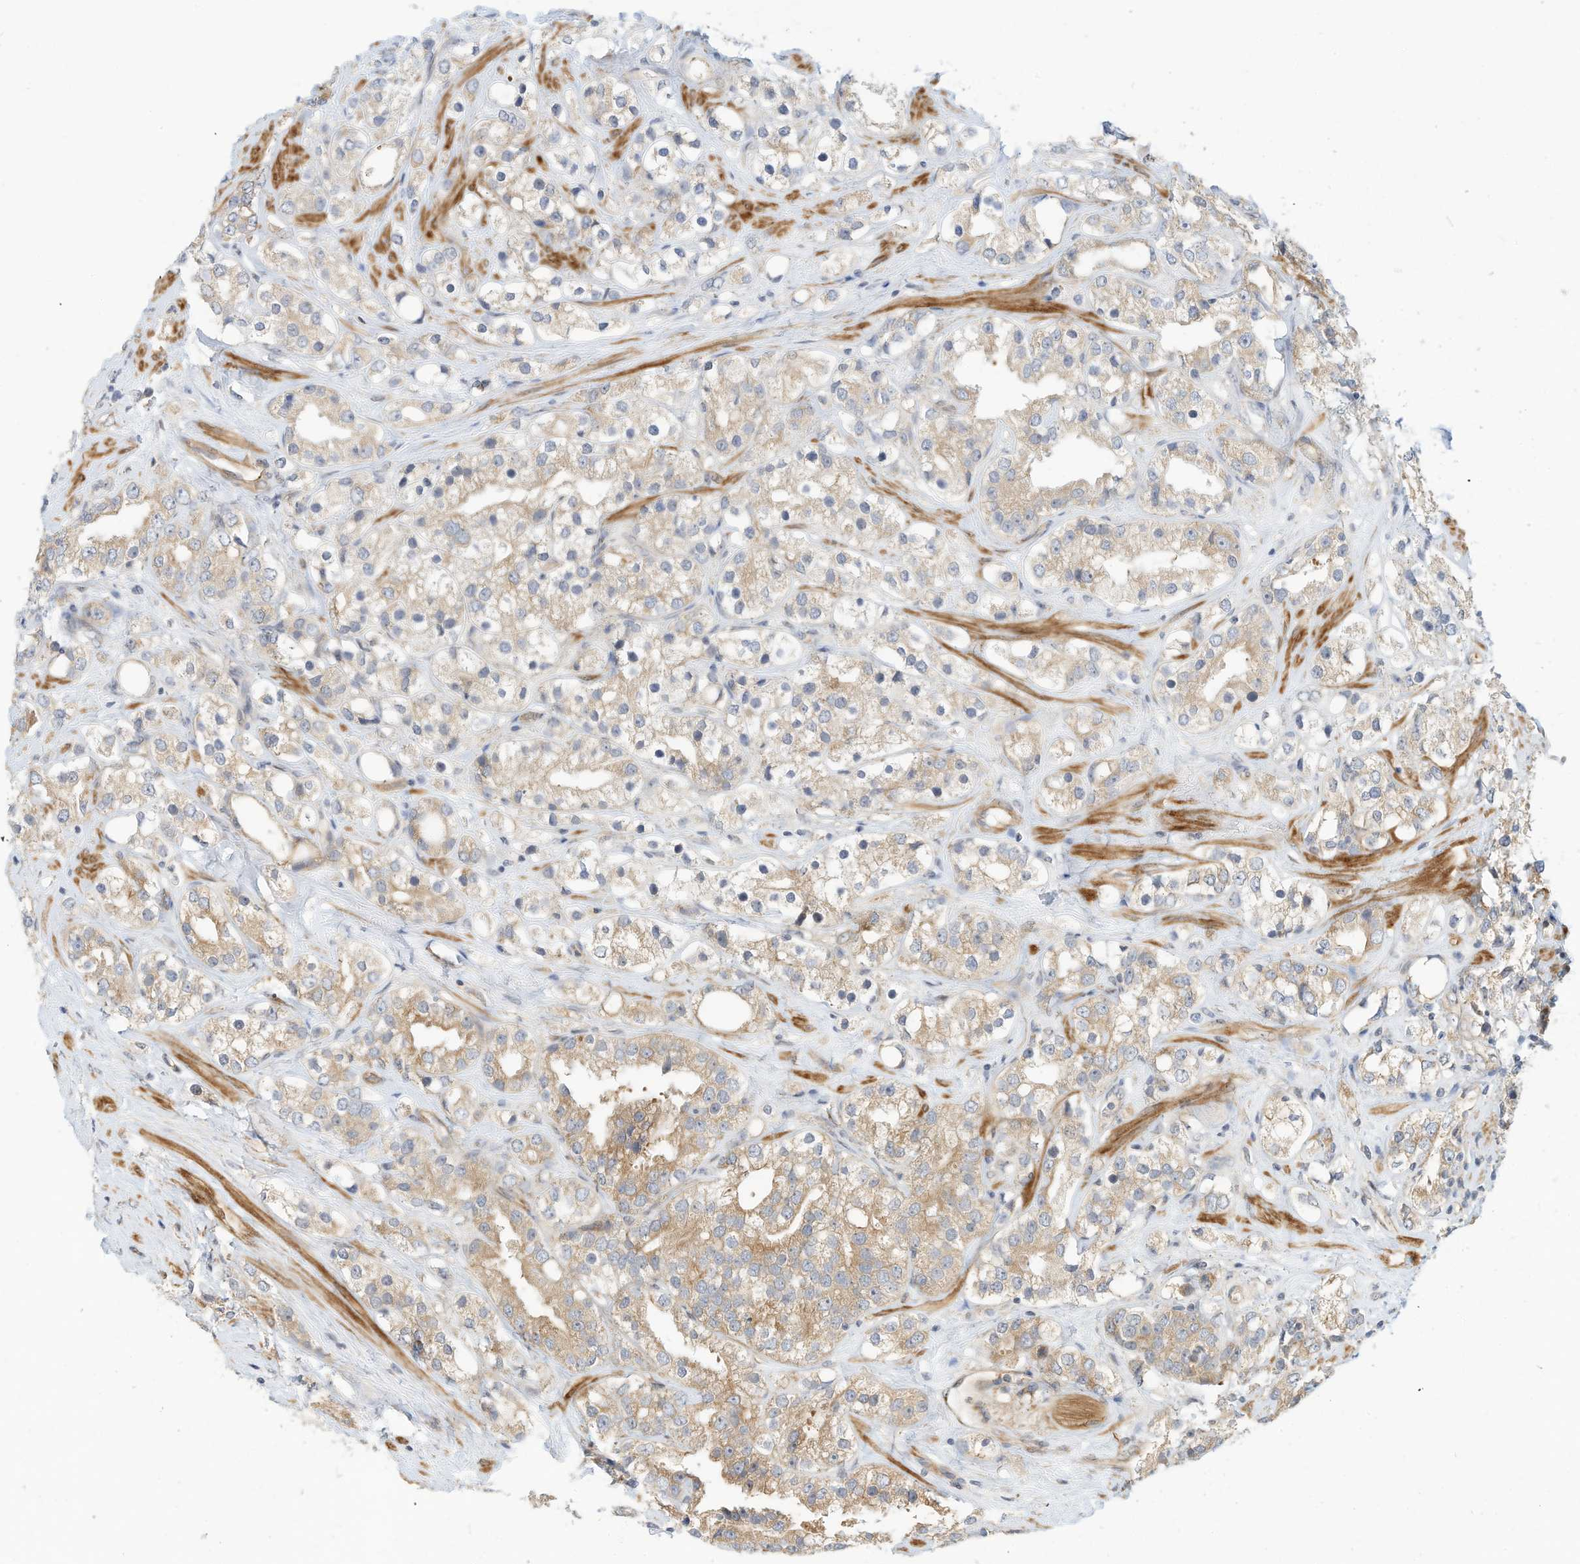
{"staining": {"intensity": "weak", "quantity": ">75%", "location": "cytoplasmic/membranous"}, "tissue": "prostate cancer", "cell_type": "Tumor cells", "image_type": "cancer", "snomed": [{"axis": "morphology", "description": "Adenocarcinoma, NOS"}, {"axis": "topography", "description": "Prostate"}], "caption": "This photomicrograph reveals immunohistochemistry (IHC) staining of prostate adenocarcinoma, with low weak cytoplasmic/membranous staining in approximately >75% of tumor cells.", "gene": "OFD1", "patient": {"sex": "male", "age": 79}}